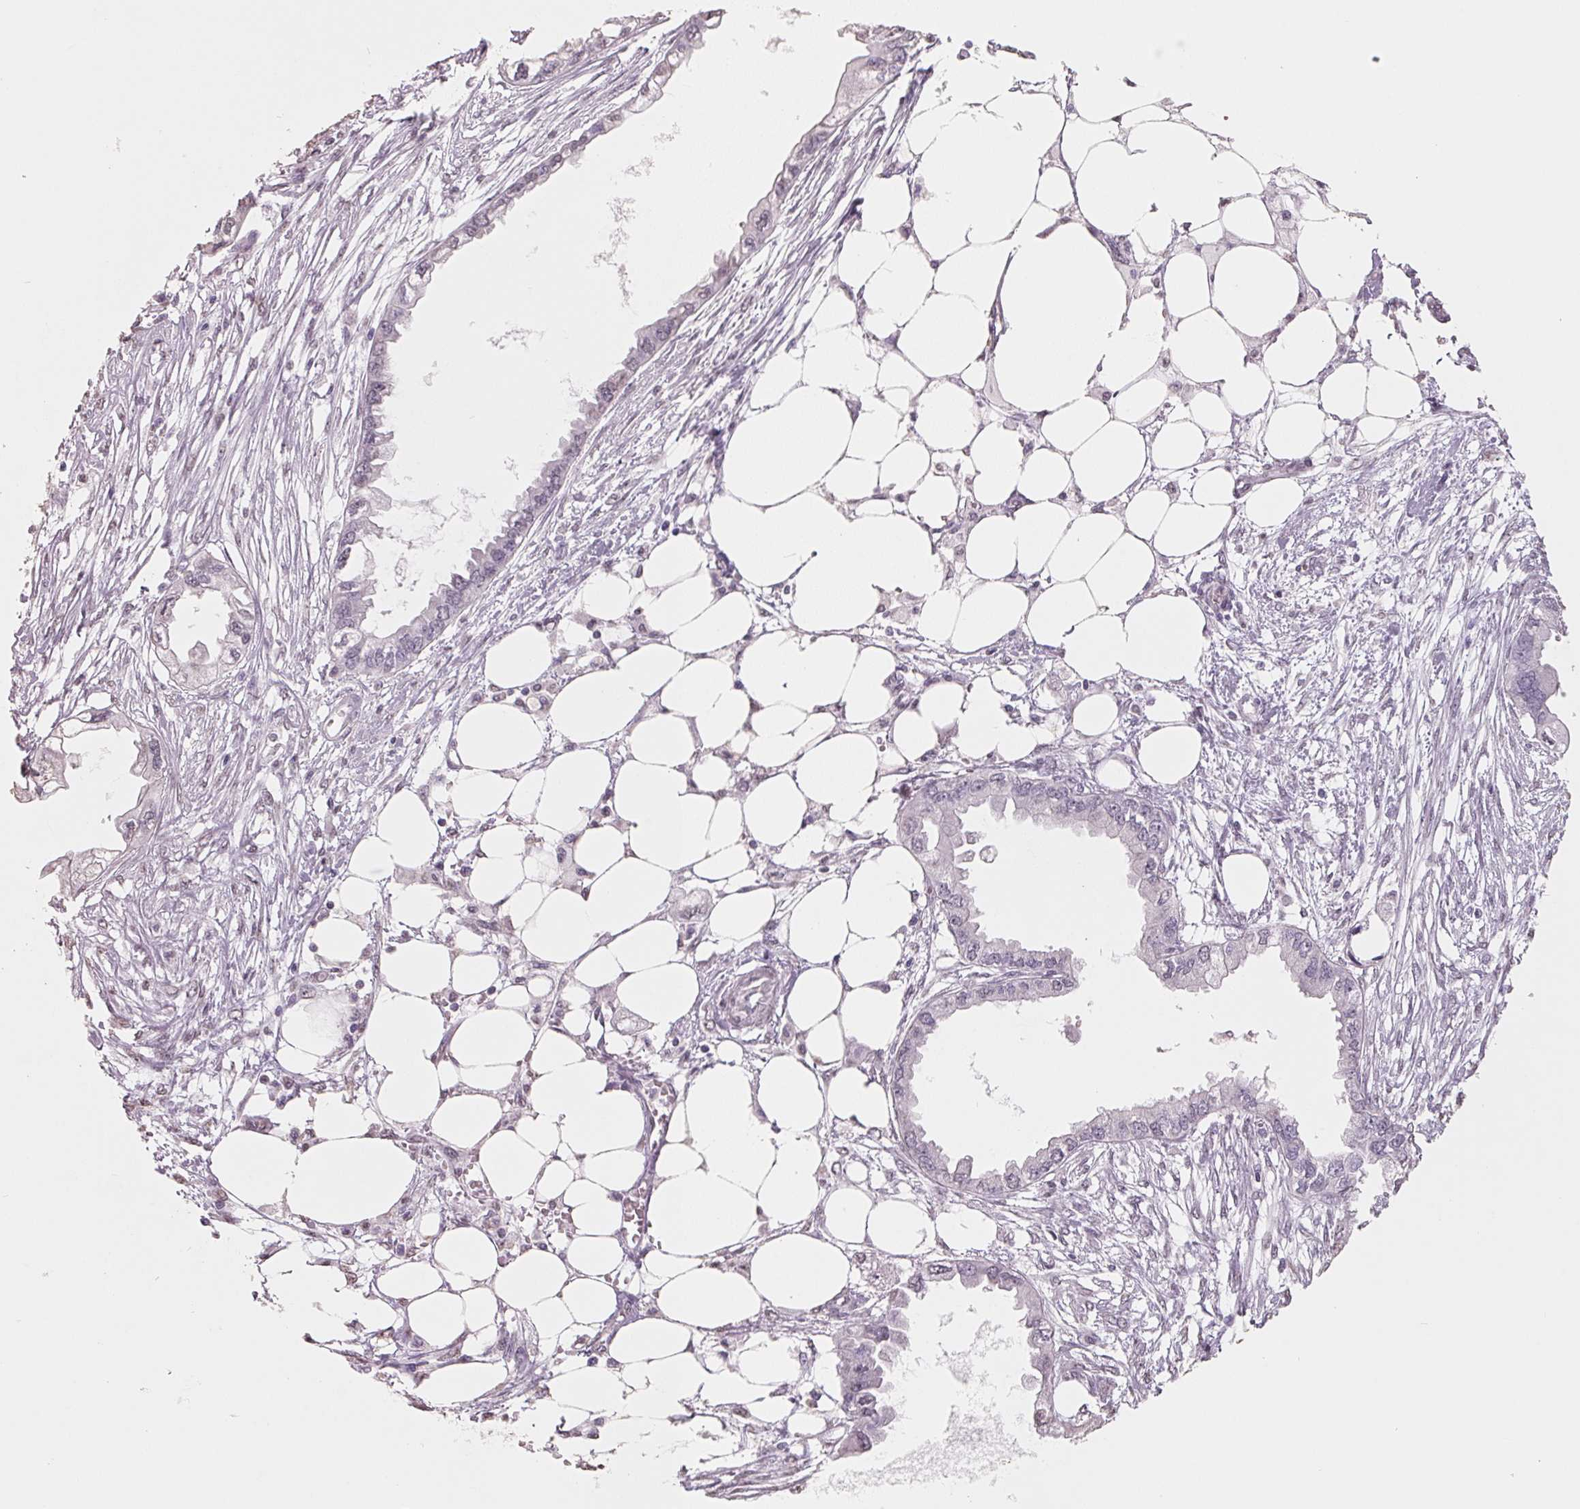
{"staining": {"intensity": "negative", "quantity": "none", "location": "none"}, "tissue": "endometrial cancer", "cell_type": "Tumor cells", "image_type": "cancer", "snomed": [{"axis": "morphology", "description": "Adenocarcinoma, NOS"}, {"axis": "morphology", "description": "Adenocarcinoma, metastatic, NOS"}, {"axis": "topography", "description": "Adipose tissue"}, {"axis": "topography", "description": "Endometrium"}], "caption": "Tumor cells are negative for protein expression in human endometrial metastatic adenocarcinoma.", "gene": "FTCD", "patient": {"sex": "female", "age": 67}}